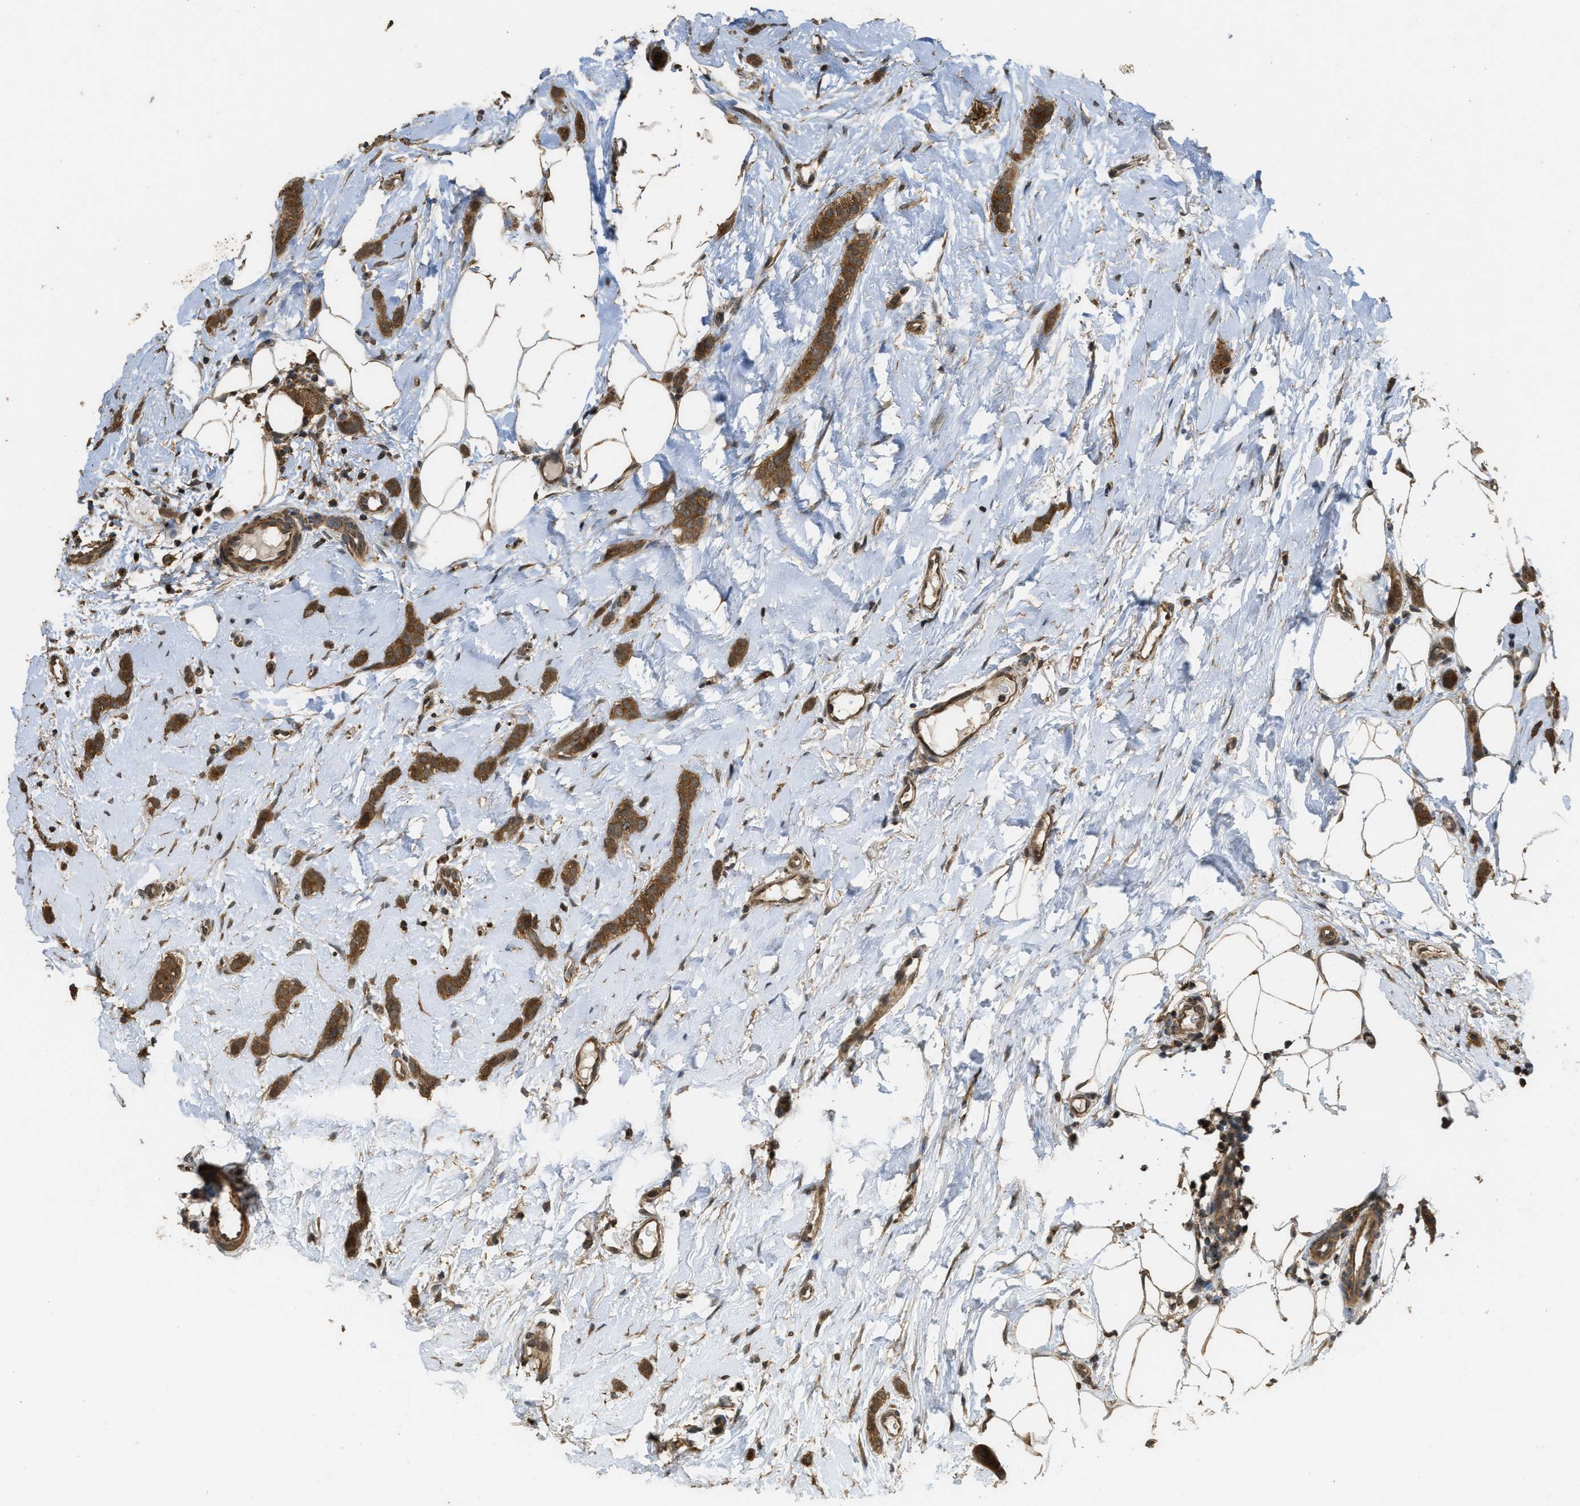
{"staining": {"intensity": "strong", "quantity": ">75%", "location": "cytoplasmic/membranous"}, "tissue": "breast cancer", "cell_type": "Tumor cells", "image_type": "cancer", "snomed": [{"axis": "morphology", "description": "Lobular carcinoma"}, {"axis": "topography", "description": "Skin"}, {"axis": "topography", "description": "Breast"}], "caption": "About >75% of tumor cells in lobular carcinoma (breast) display strong cytoplasmic/membranous protein positivity as visualized by brown immunohistochemical staining.", "gene": "CTPS1", "patient": {"sex": "female", "age": 46}}